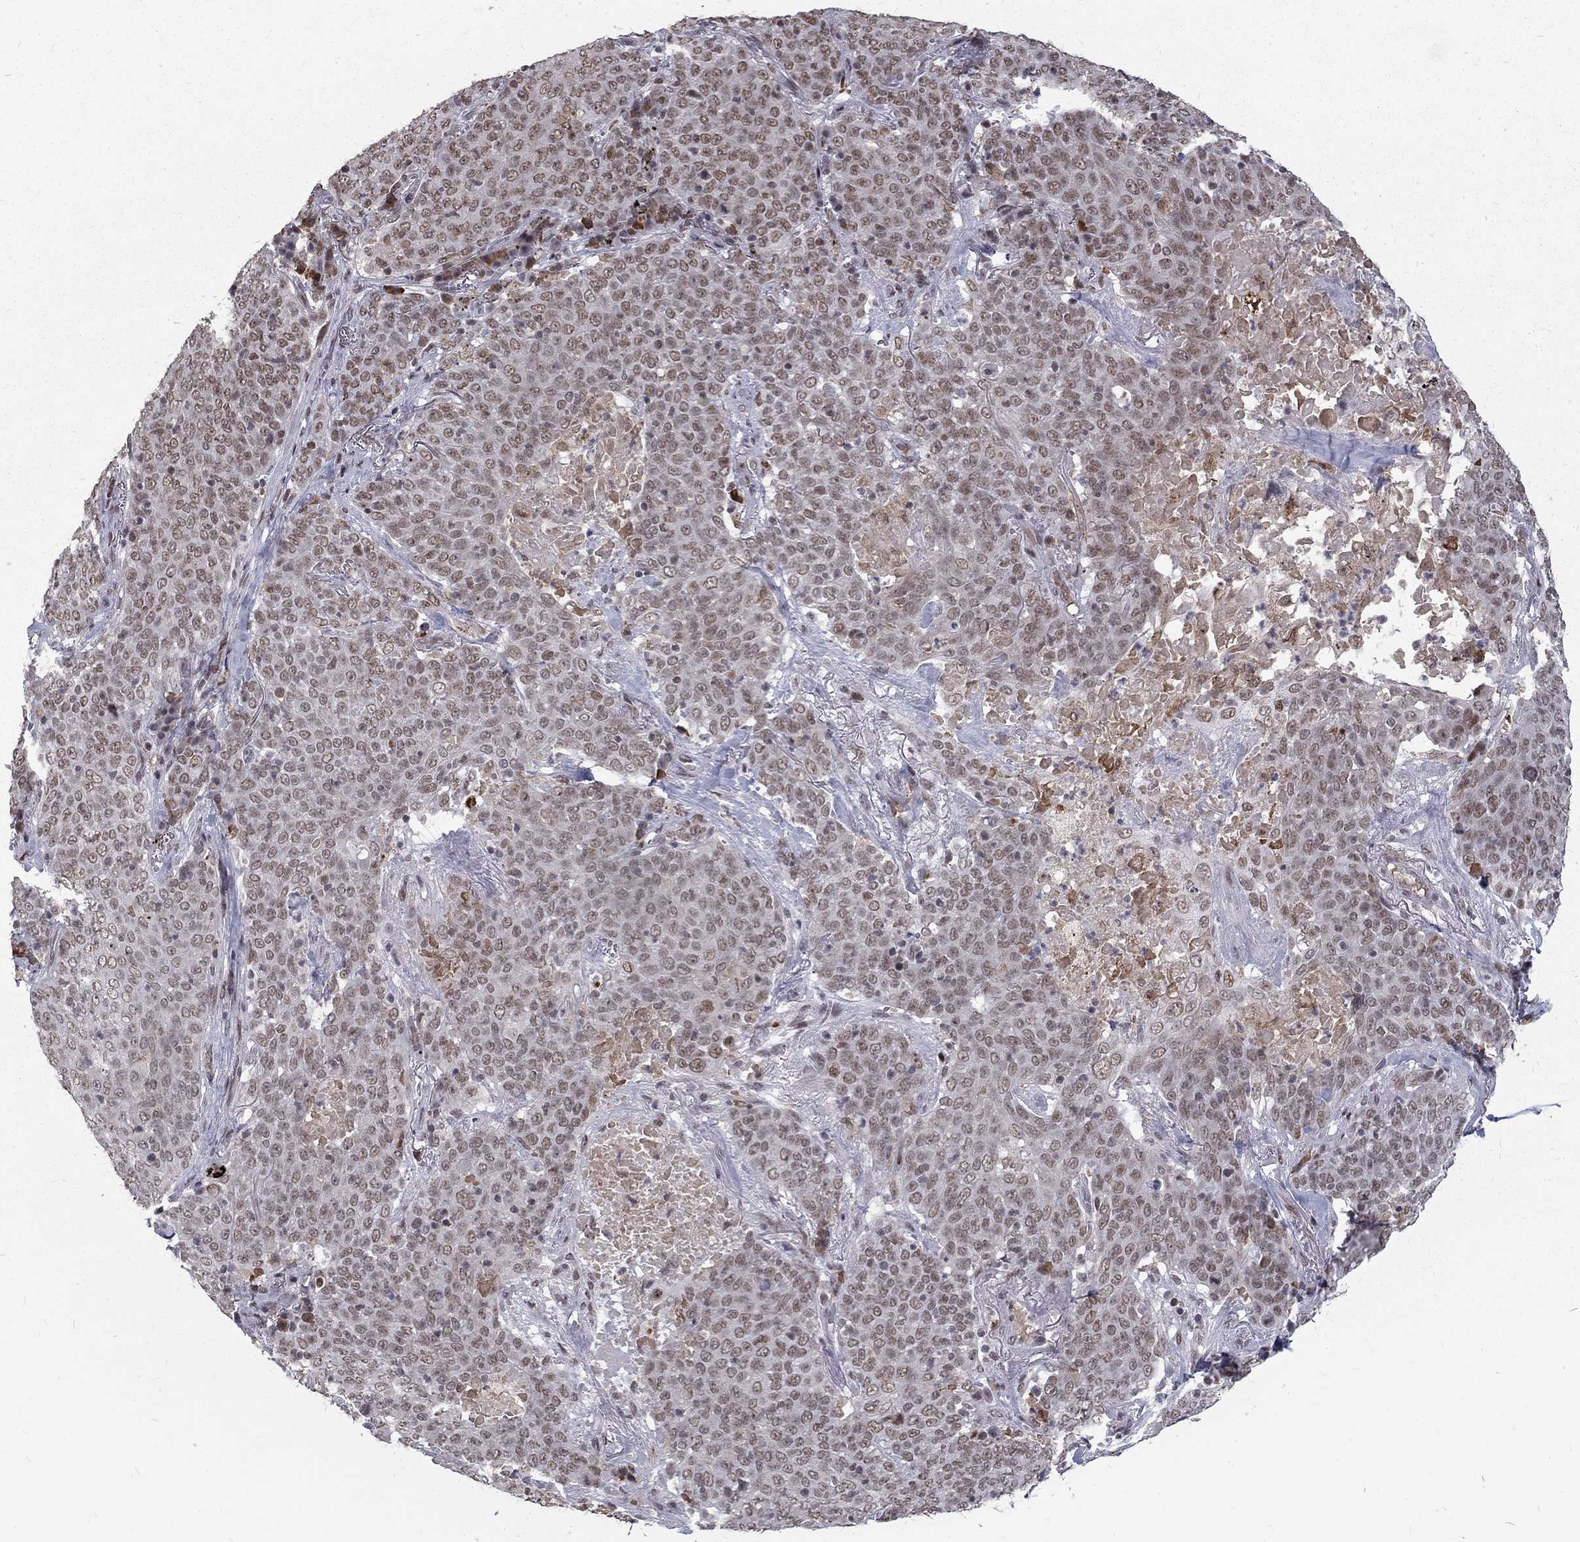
{"staining": {"intensity": "weak", "quantity": ">75%", "location": "nuclear"}, "tissue": "lung cancer", "cell_type": "Tumor cells", "image_type": "cancer", "snomed": [{"axis": "morphology", "description": "Squamous cell carcinoma, NOS"}, {"axis": "topography", "description": "Lung"}], "caption": "Immunohistochemistry (IHC) (DAB (3,3'-diaminobenzidine)) staining of lung squamous cell carcinoma shows weak nuclear protein expression in about >75% of tumor cells. The staining was performed using DAB (3,3'-diaminobenzidine) to visualize the protein expression in brown, while the nuclei were stained in blue with hematoxylin (Magnification: 20x).", "gene": "TCEAL1", "patient": {"sex": "male", "age": 82}}